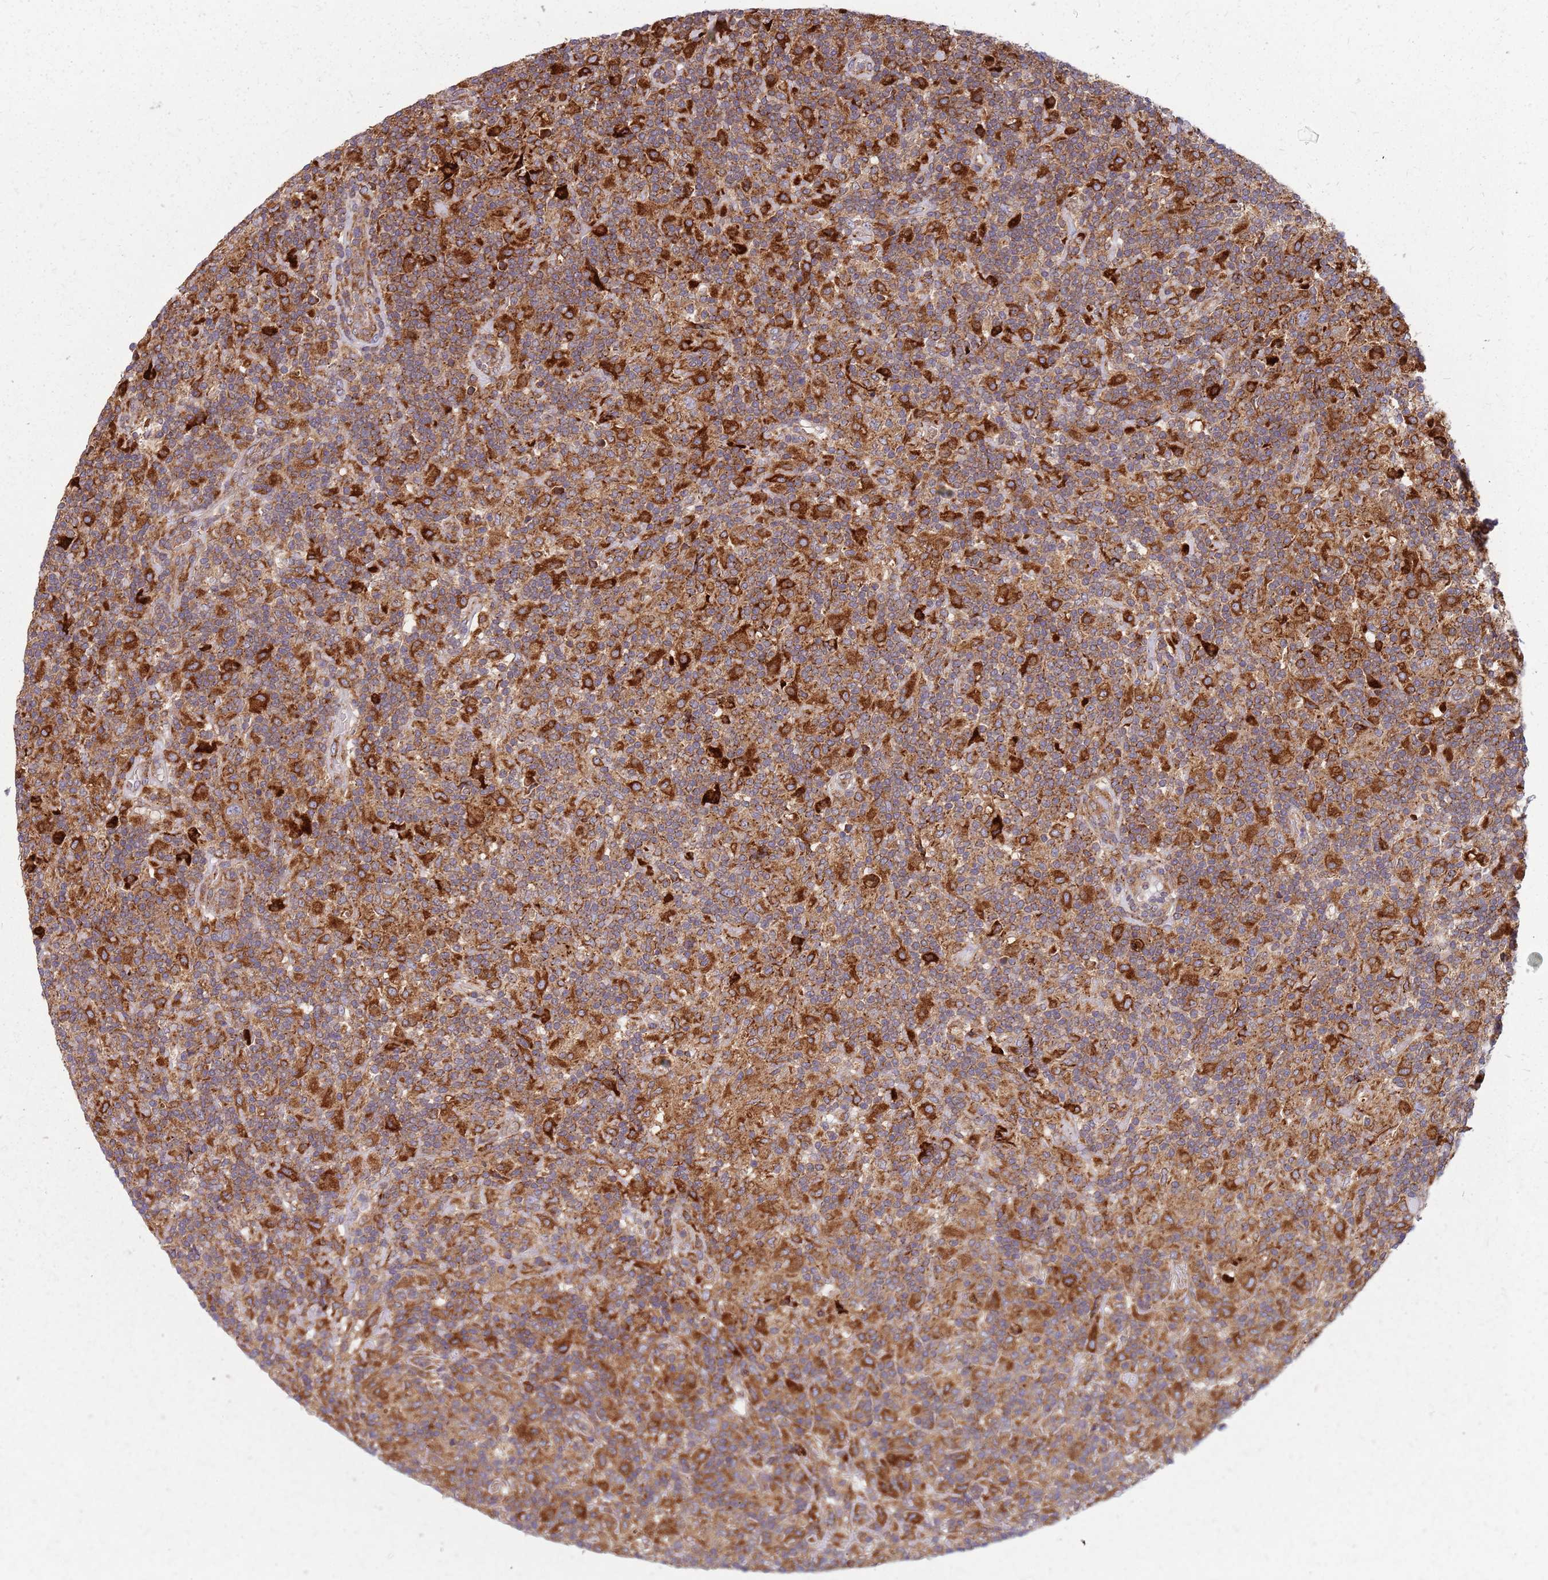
{"staining": {"intensity": "moderate", "quantity": ">75%", "location": "cytoplasmic/membranous"}, "tissue": "lymphoma", "cell_type": "Tumor cells", "image_type": "cancer", "snomed": [{"axis": "morphology", "description": "Hodgkin's disease, NOS"}, {"axis": "topography", "description": "Lymph node"}], "caption": "Hodgkin's disease stained with a brown dye displays moderate cytoplasmic/membranous positive positivity in approximately >75% of tumor cells.", "gene": "NME4", "patient": {"sex": "male", "age": 70}}